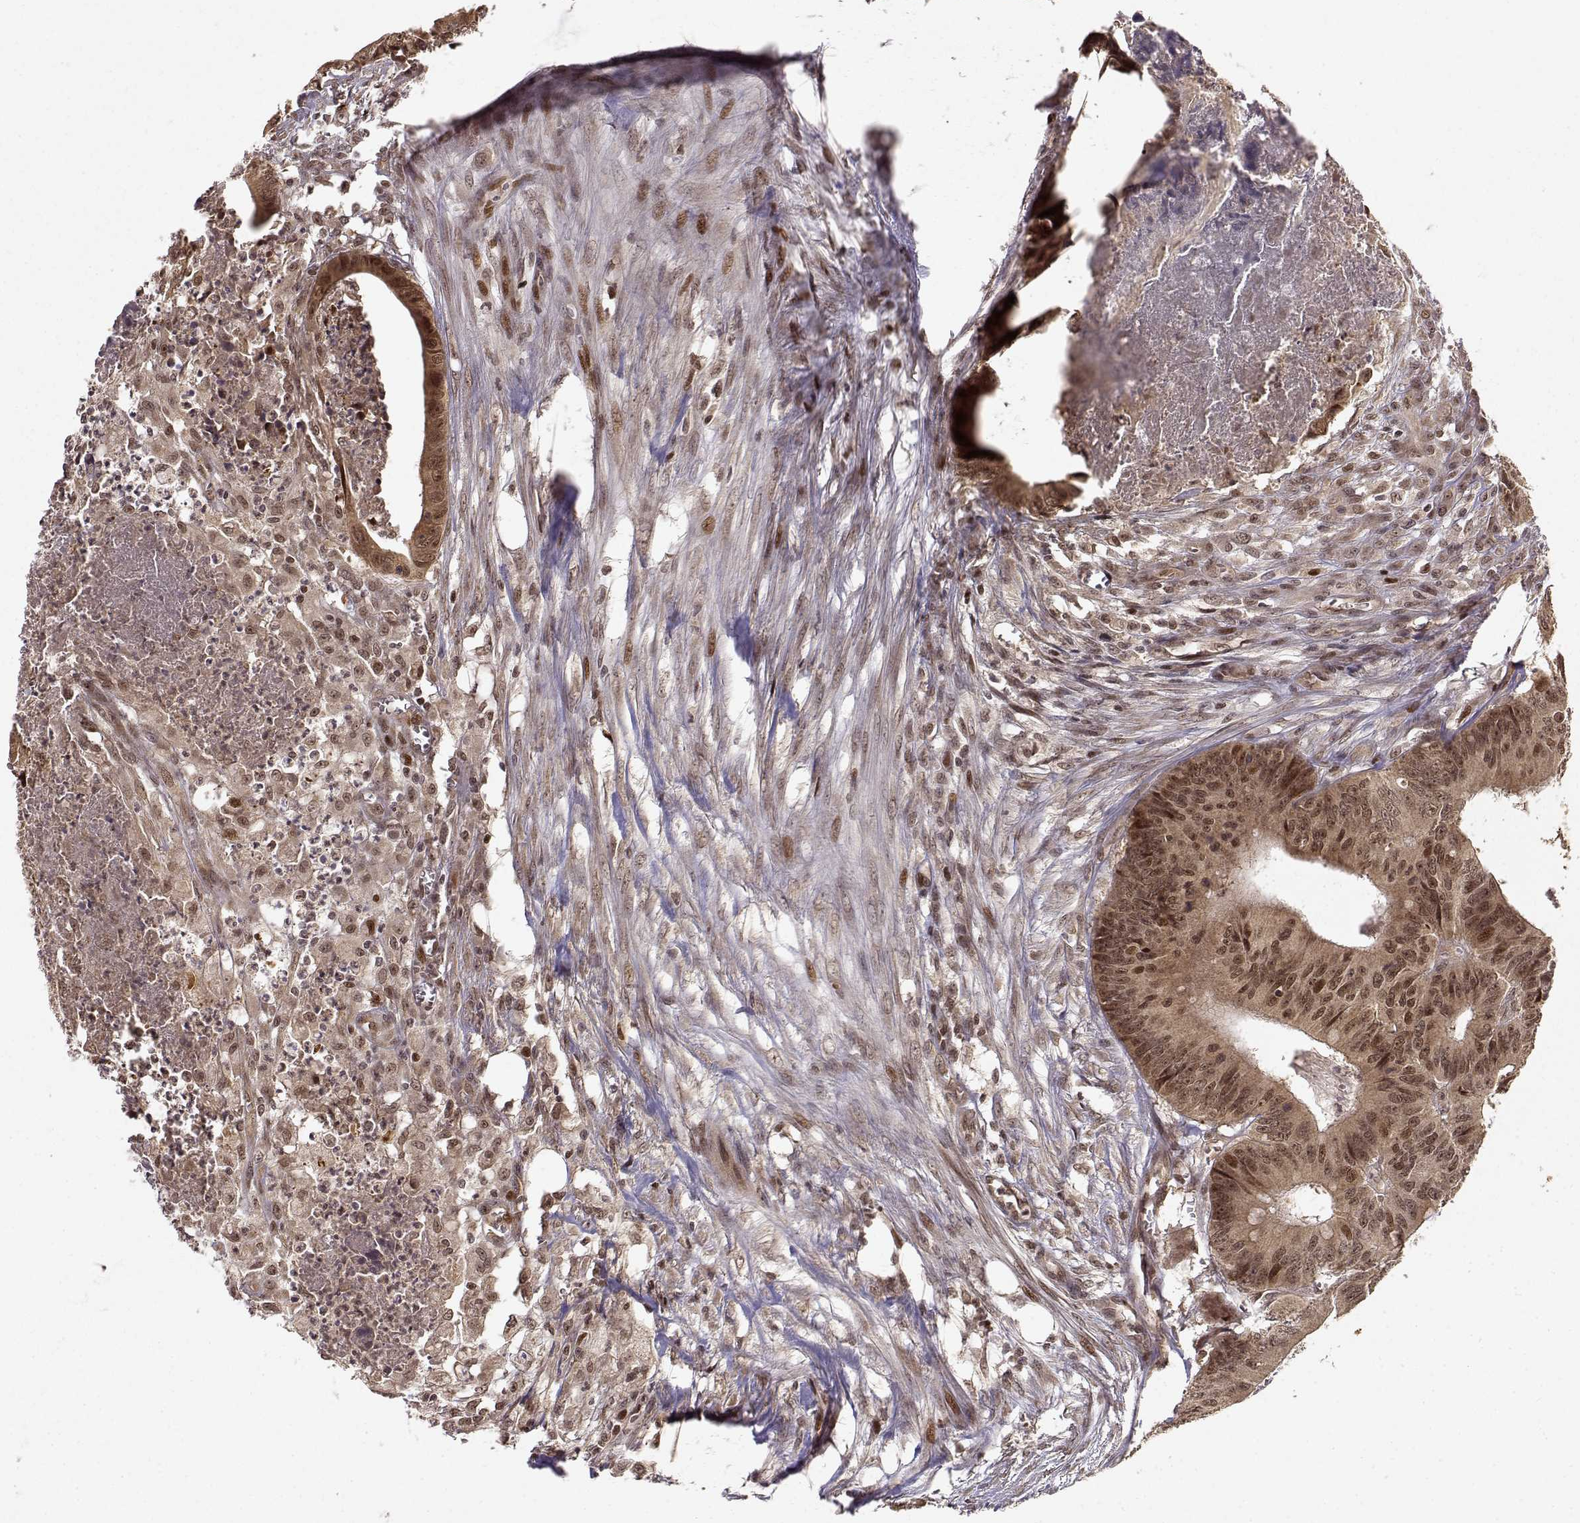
{"staining": {"intensity": "moderate", "quantity": ">75%", "location": "cytoplasmic/membranous,nuclear"}, "tissue": "colorectal cancer", "cell_type": "Tumor cells", "image_type": "cancer", "snomed": [{"axis": "morphology", "description": "Adenocarcinoma, NOS"}, {"axis": "topography", "description": "Colon"}], "caption": "A high-resolution histopathology image shows immunohistochemistry staining of adenocarcinoma (colorectal), which displays moderate cytoplasmic/membranous and nuclear staining in about >75% of tumor cells.", "gene": "MAEA", "patient": {"sex": "male", "age": 84}}